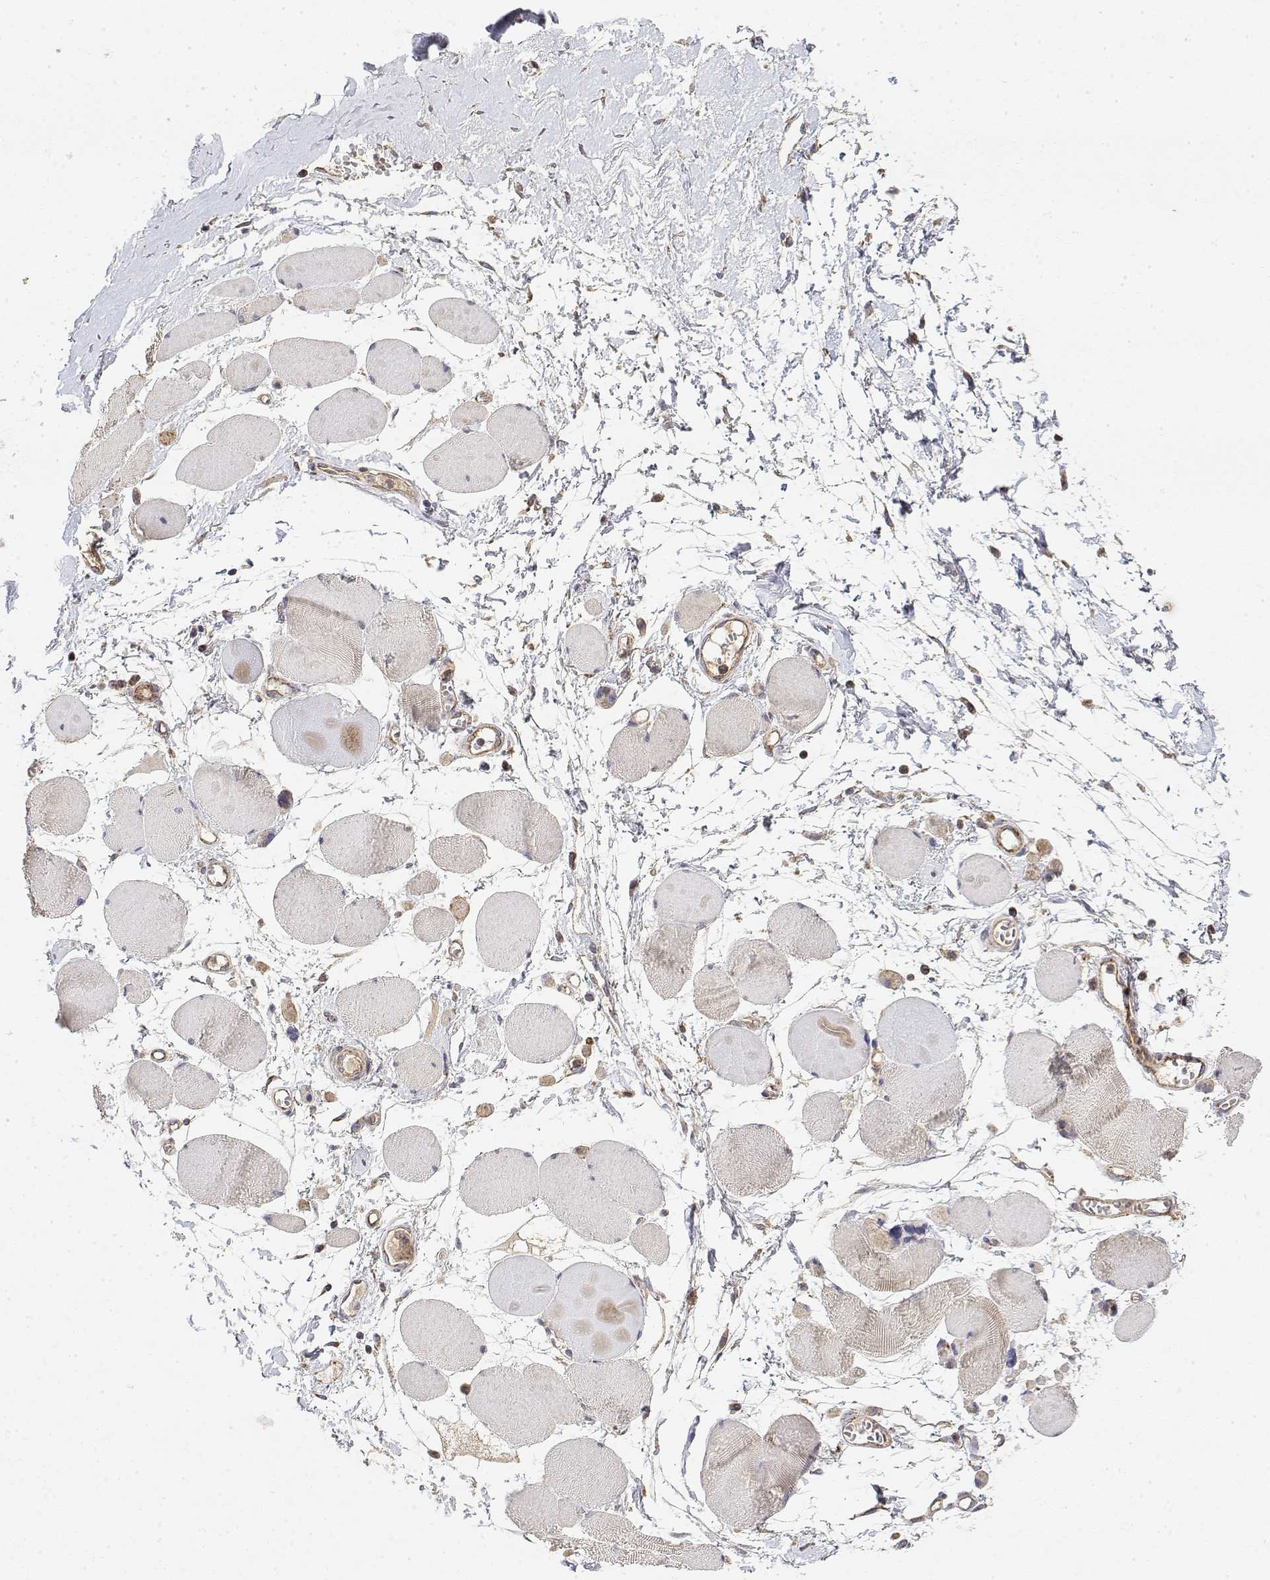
{"staining": {"intensity": "weak", "quantity": "25%-75%", "location": "cytoplasmic/membranous"}, "tissue": "skeletal muscle", "cell_type": "Myocytes", "image_type": "normal", "snomed": [{"axis": "morphology", "description": "Normal tissue, NOS"}, {"axis": "topography", "description": "Skeletal muscle"}], "caption": "Immunohistochemistry (DAB (3,3'-diaminobenzidine)) staining of normal human skeletal muscle demonstrates weak cytoplasmic/membranous protein expression in about 25%-75% of myocytes.", "gene": "GADD45GIP1", "patient": {"sex": "female", "age": 75}}